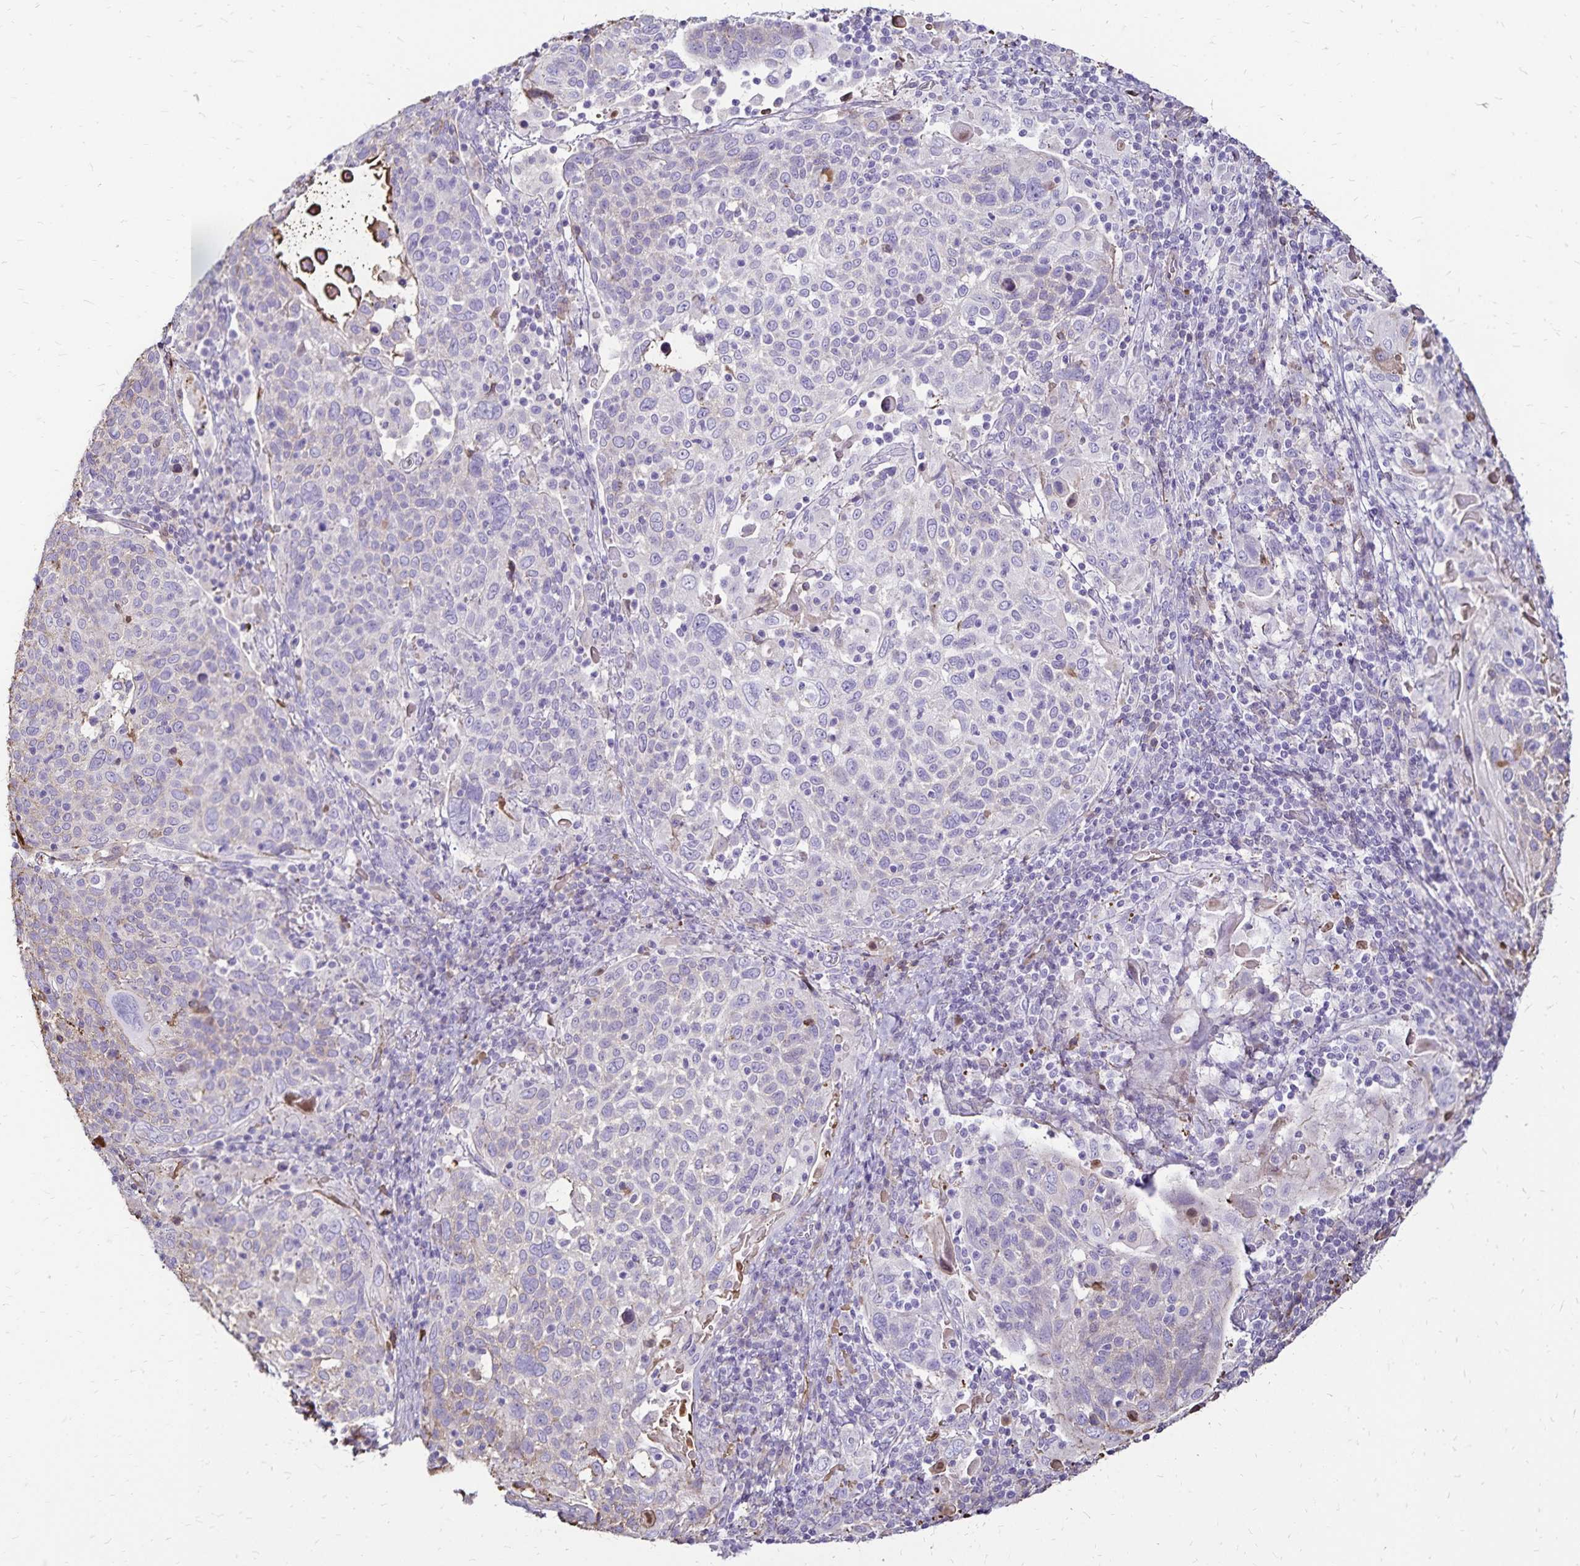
{"staining": {"intensity": "negative", "quantity": "none", "location": "none"}, "tissue": "cervical cancer", "cell_type": "Tumor cells", "image_type": "cancer", "snomed": [{"axis": "morphology", "description": "Squamous cell carcinoma, NOS"}, {"axis": "topography", "description": "Cervix"}], "caption": "The micrograph displays no significant positivity in tumor cells of cervical squamous cell carcinoma. (Stains: DAB (3,3'-diaminobenzidine) immunohistochemistry (IHC) with hematoxylin counter stain, Microscopy: brightfield microscopy at high magnification).", "gene": "KISS1", "patient": {"sex": "female", "age": 61}}